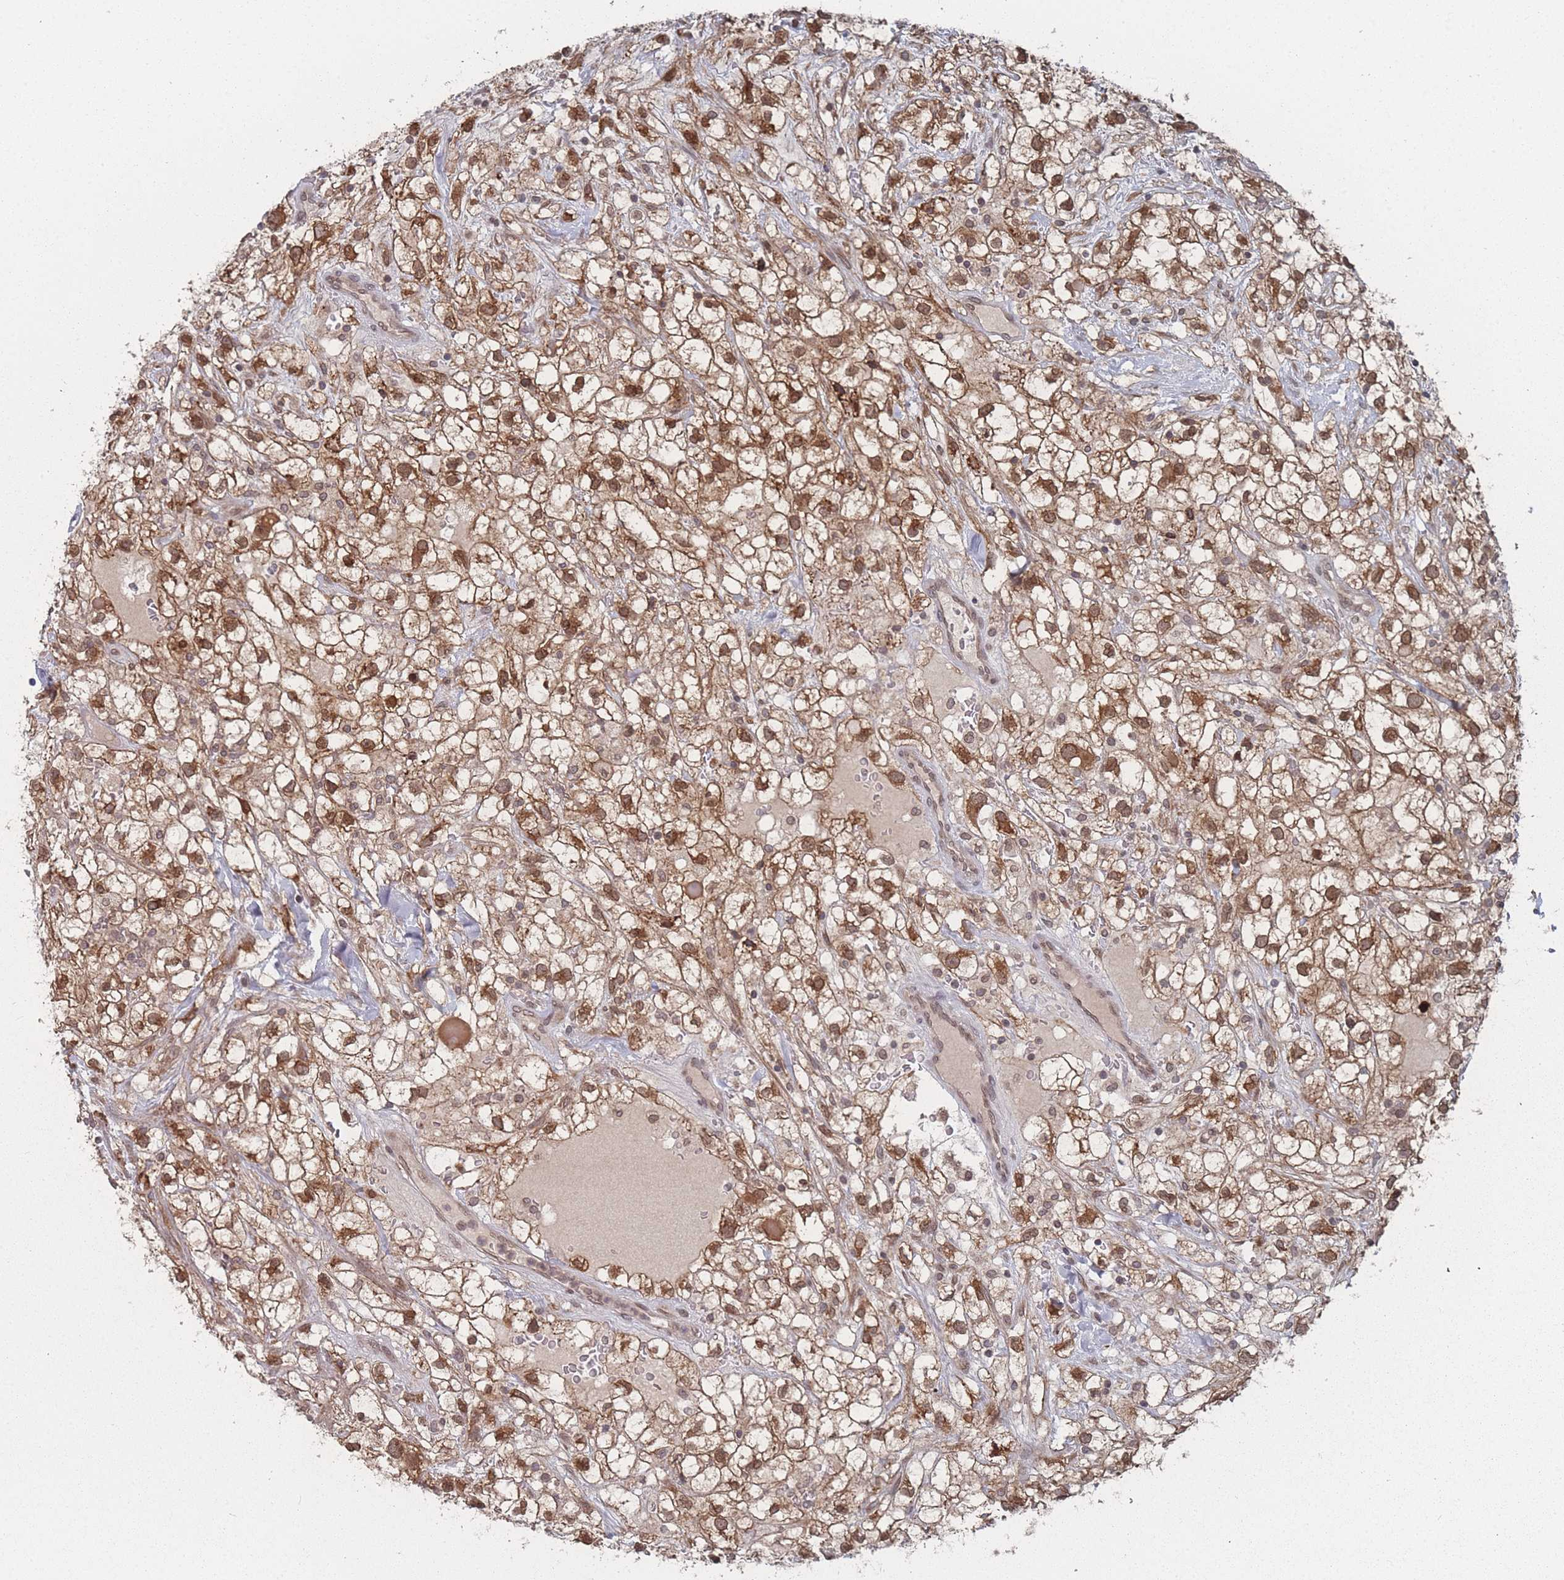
{"staining": {"intensity": "moderate", "quantity": ">75%", "location": "cytoplasmic/membranous,nuclear"}, "tissue": "renal cancer", "cell_type": "Tumor cells", "image_type": "cancer", "snomed": [{"axis": "morphology", "description": "Adenocarcinoma, NOS"}, {"axis": "topography", "description": "Kidney"}], "caption": "Immunohistochemistry staining of renal adenocarcinoma, which shows medium levels of moderate cytoplasmic/membranous and nuclear staining in approximately >75% of tumor cells indicating moderate cytoplasmic/membranous and nuclear protein expression. The staining was performed using DAB (3,3'-diaminobenzidine) (brown) for protein detection and nuclei were counterstained in hematoxylin (blue).", "gene": "TBC1D25", "patient": {"sex": "male", "age": 59}}